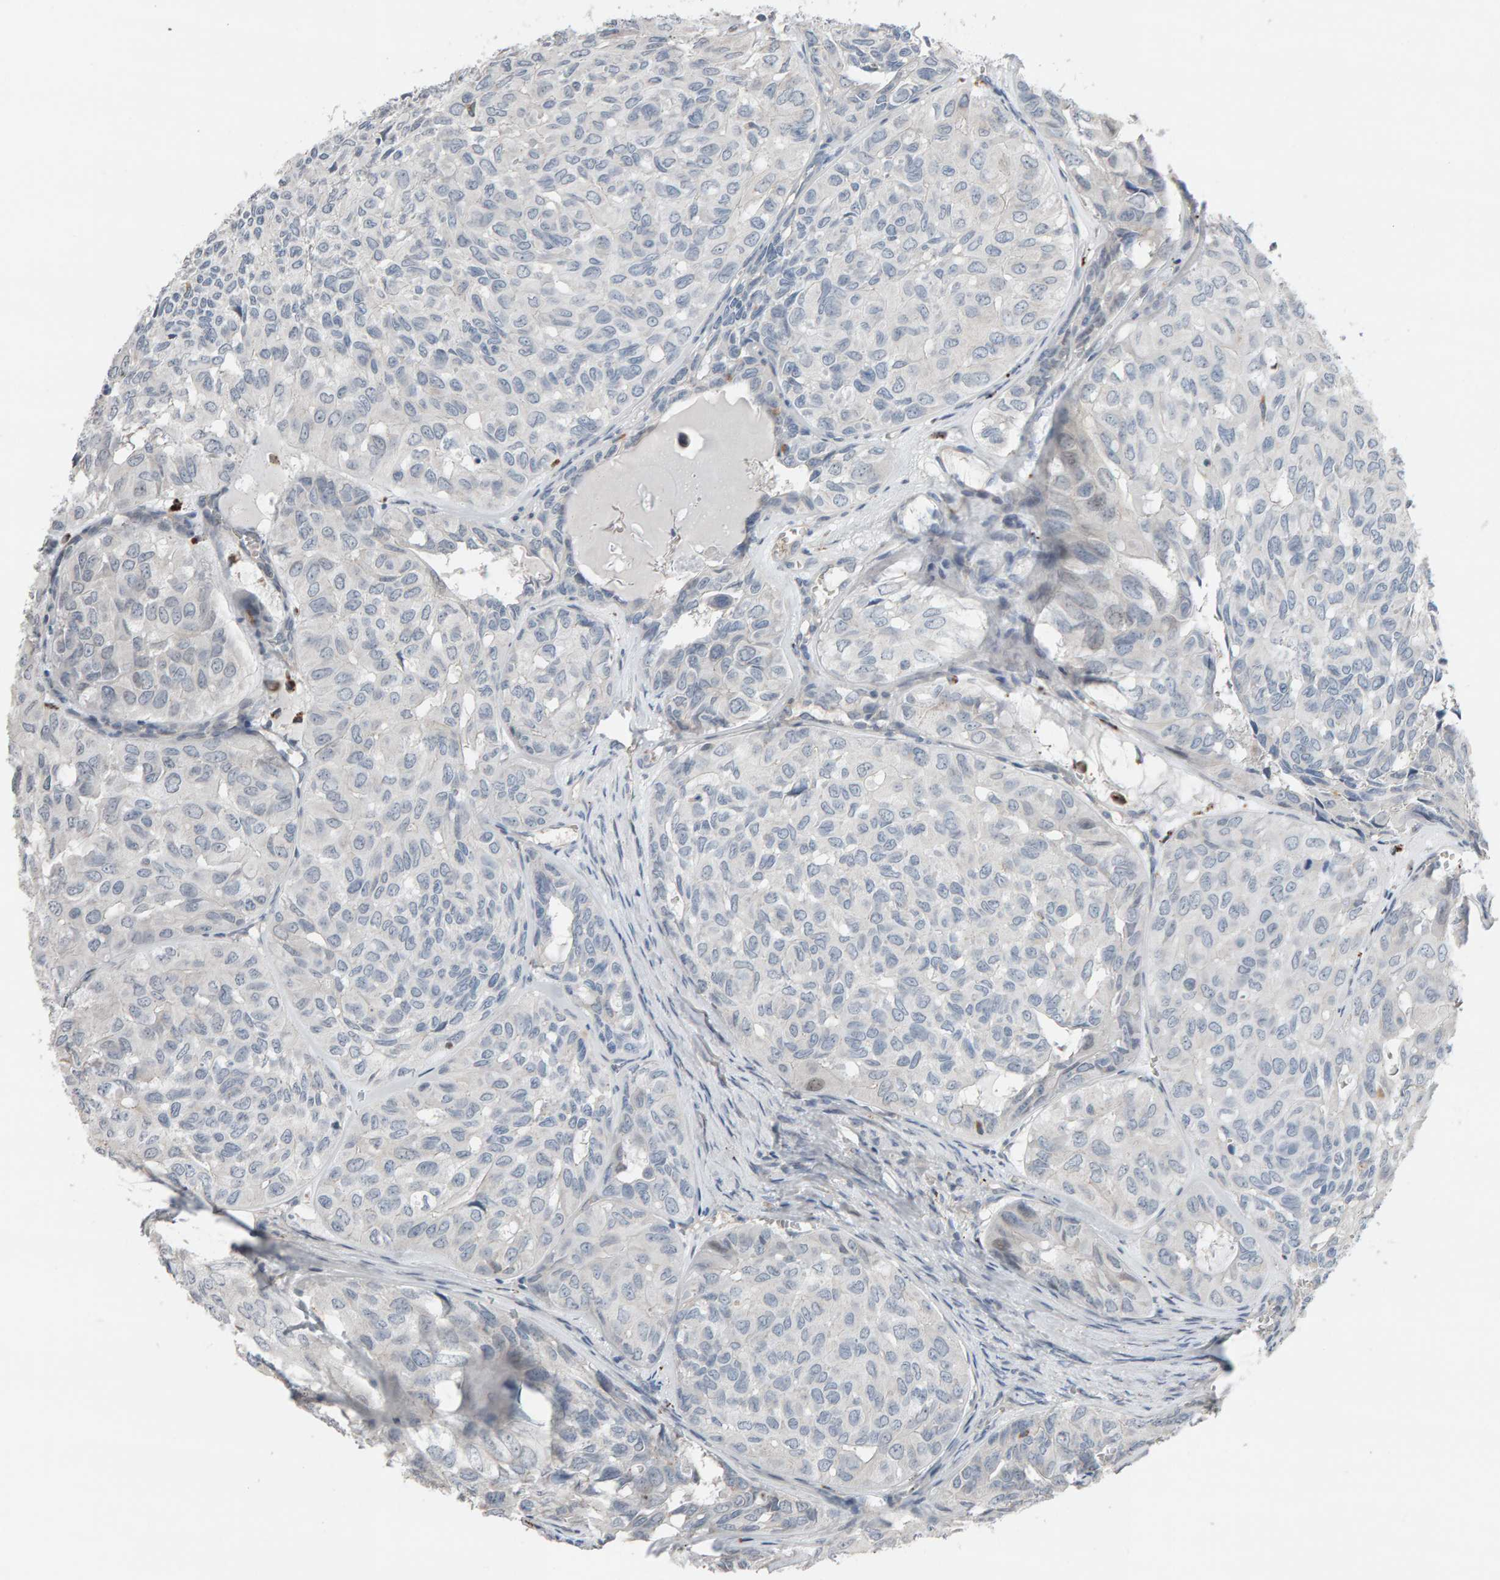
{"staining": {"intensity": "negative", "quantity": "none", "location": "none"}, "tissue": "head and neck cancer", "cell_type": "Tumor cells", "image_type": "cancer", "snomed": [{"axis": "morphology", "description": "Adenocarcinoma, NOS"}, {"axis": "topography", "description": "Salivary gland, NOS"}, {"axis": "topography", "description": "Head-Neck"}], "caption": "Immunohistochemistry (IHC) micrograph of neoplastic tissue: head and neck cancer stained with DAB (3,3'-diaminobenzidine) reveals no significant protein positivity in tumor cells.", "gene": "IPPK", "patient": {"sex": "female", "age": 76}}